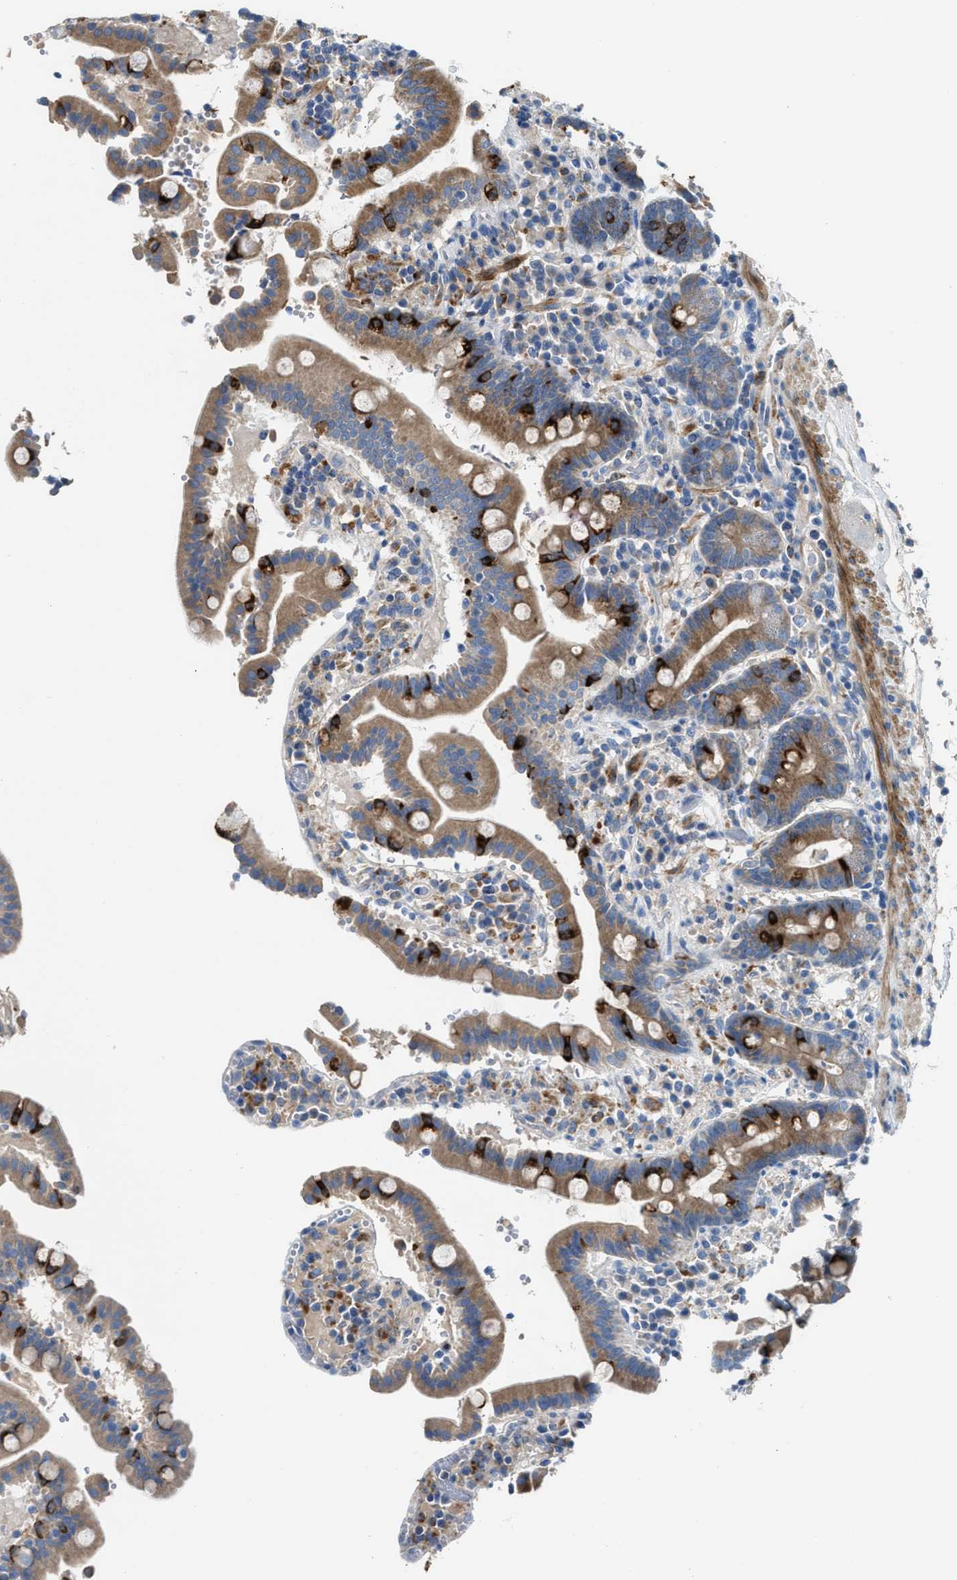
{"staining": {"intensity": "strong", "quantity": "25%-75%", "location": "cytoplasmic/membranous"}, "tissue": "duodenum", "cell_type": "Glandular cells", "image_type": "normal", "snomed": [{"axis": "morphology", "description": "Normal tissue, NOS"}, {"axis": "topography", "description": "Small intestine, NOS"}], "caption": "A micrograph of duodenum stained for a protein shows strong cytoplasmic/membranous brown staining in glandular cells. The staining is performed using DAB brown chromogen to label protein expression. The nuclei are counter-stained blue using hematoxylin.", "gene": "AOAH", "patient": {"sex": "female", "age": 71}}